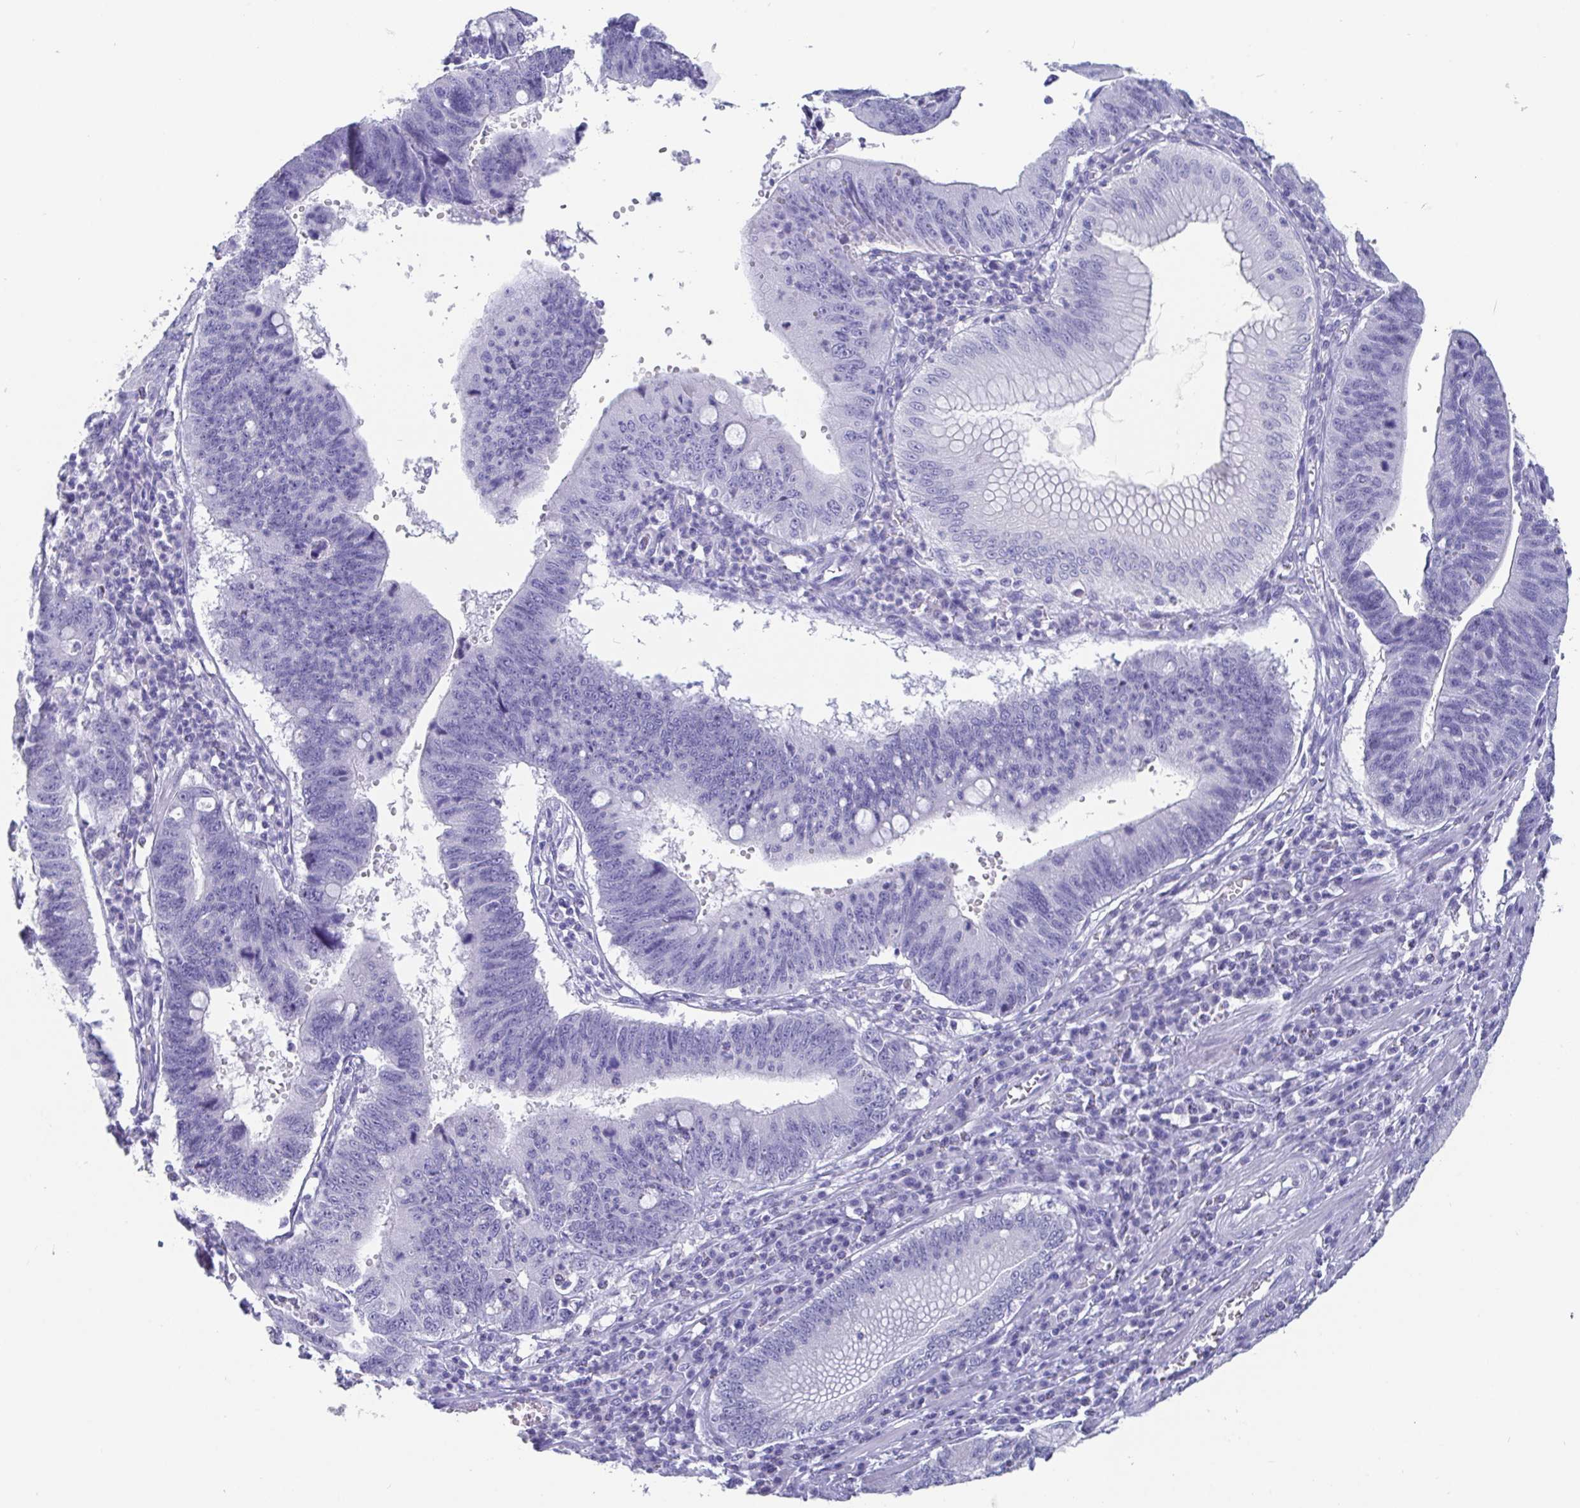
{"staining": {"intensity": "negative", "quantity": "none", "location": "none"}, "tissue": "stomach cancer", "cell_type": "Tumor cells", "image_type": "cancer", "snomed": [{"axis": "morphology", "description": "Adenocarcinoma, NOS"}, {"axis": "topography", "description": "Stomach"}], "caption": "This is an immunohistochemistry (IHC) image of stomach adenocarcinoma. There is no positivity in tumor cells.", "gene": "SCGN", "patient": {"sex": "male", "age": 59}}